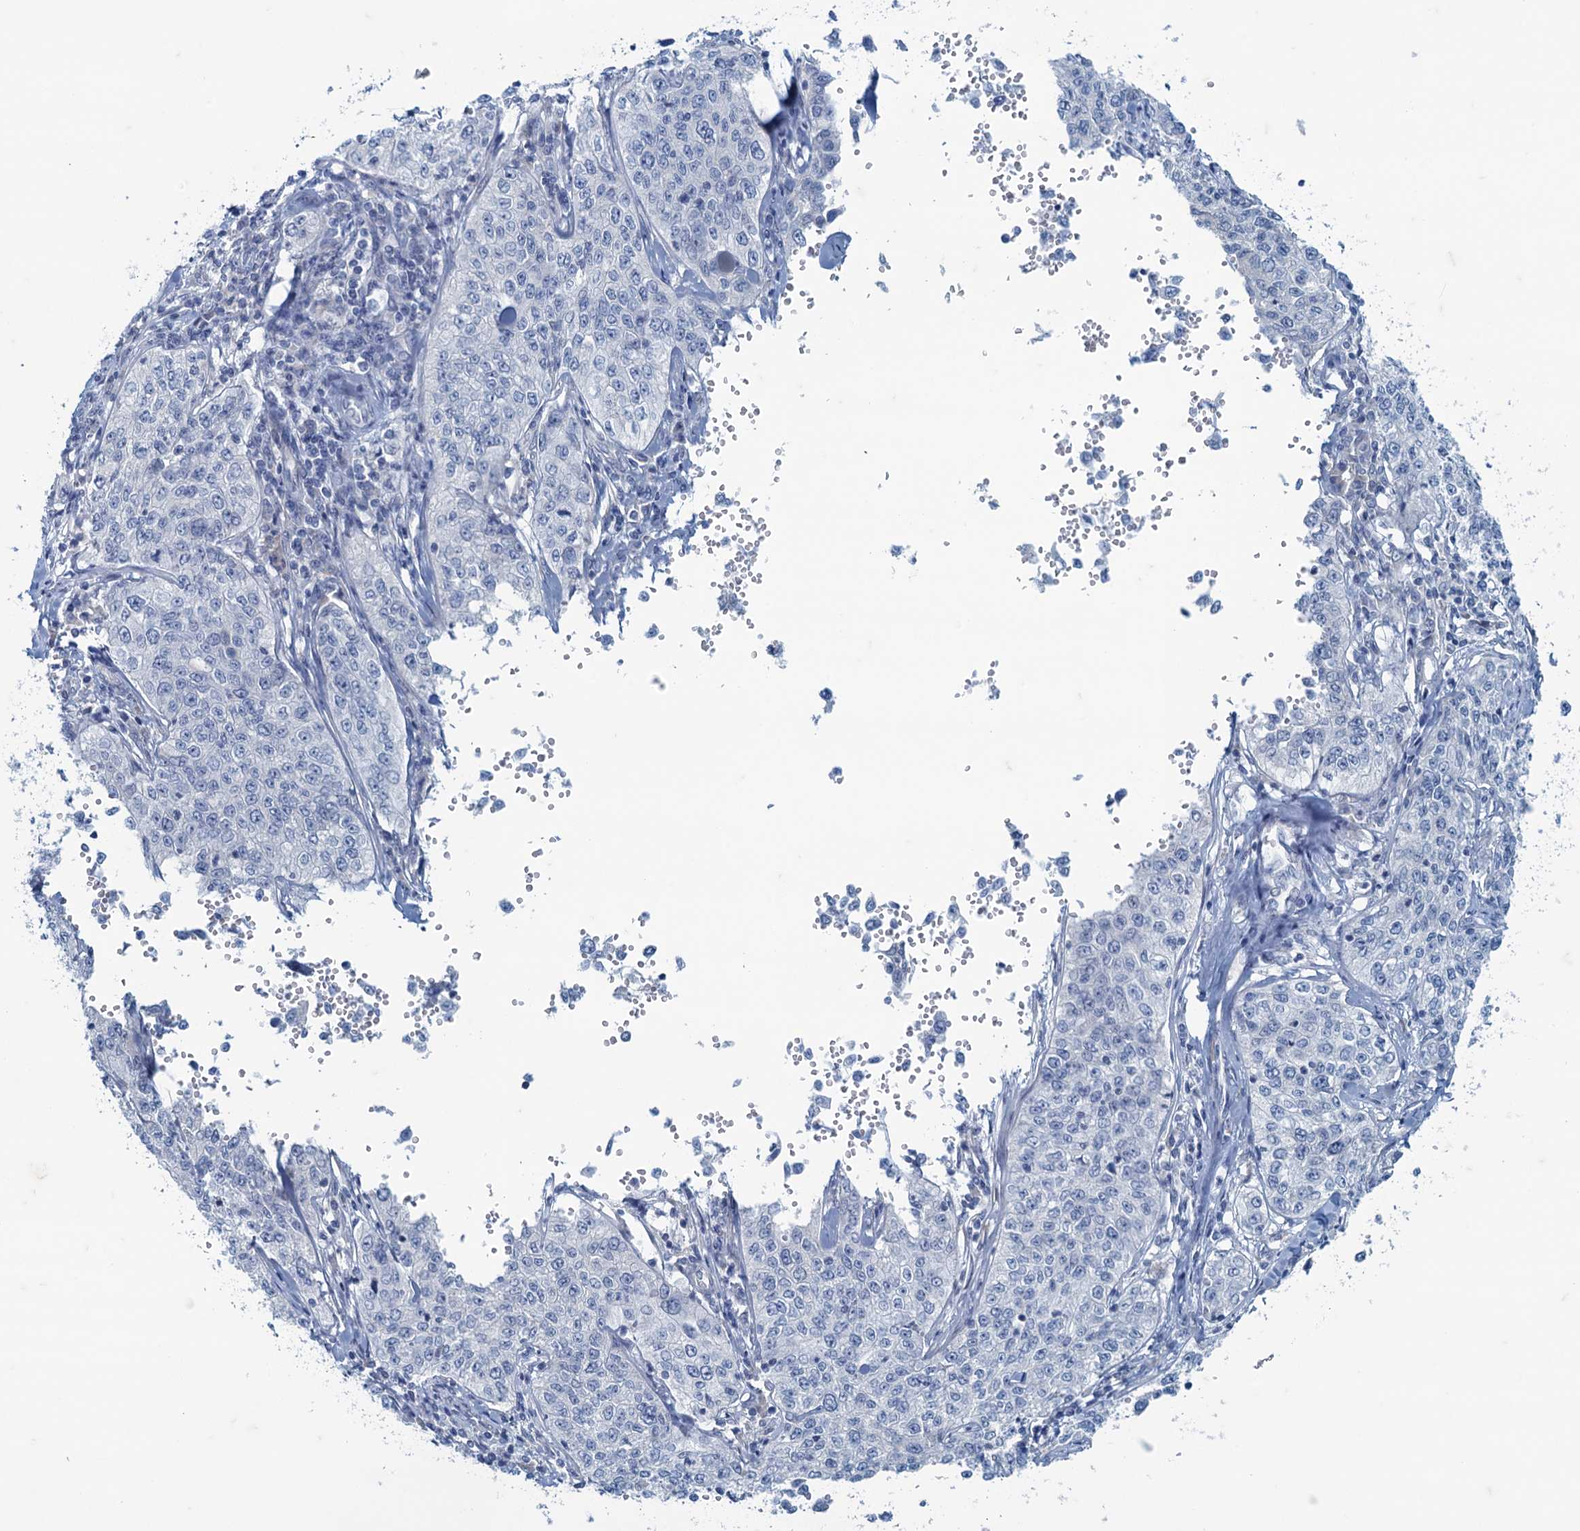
{"staining": {"intensity": "negative", "quantity": "none", "location": "none"}, "tissue": "cervical cancer", "cell_type": "Tumor cells", "image_type": "cancer", "snomed": [{"axis": "morphology", "description": "Squamous cell carcinoma, NOS"}, {"axis": "topography", "description": "Cervix"}], "caption": "IHC histopathology image of neoplastic tissue: cervical cancer (squamous cell carcinoma) stained with DAB (3,3'-diaminobenzidine) demonstrates no significant protein positivity in tumor cells.", "gene": "MAP1LC3A", "patient": {"sex": "female", "age": 35}}